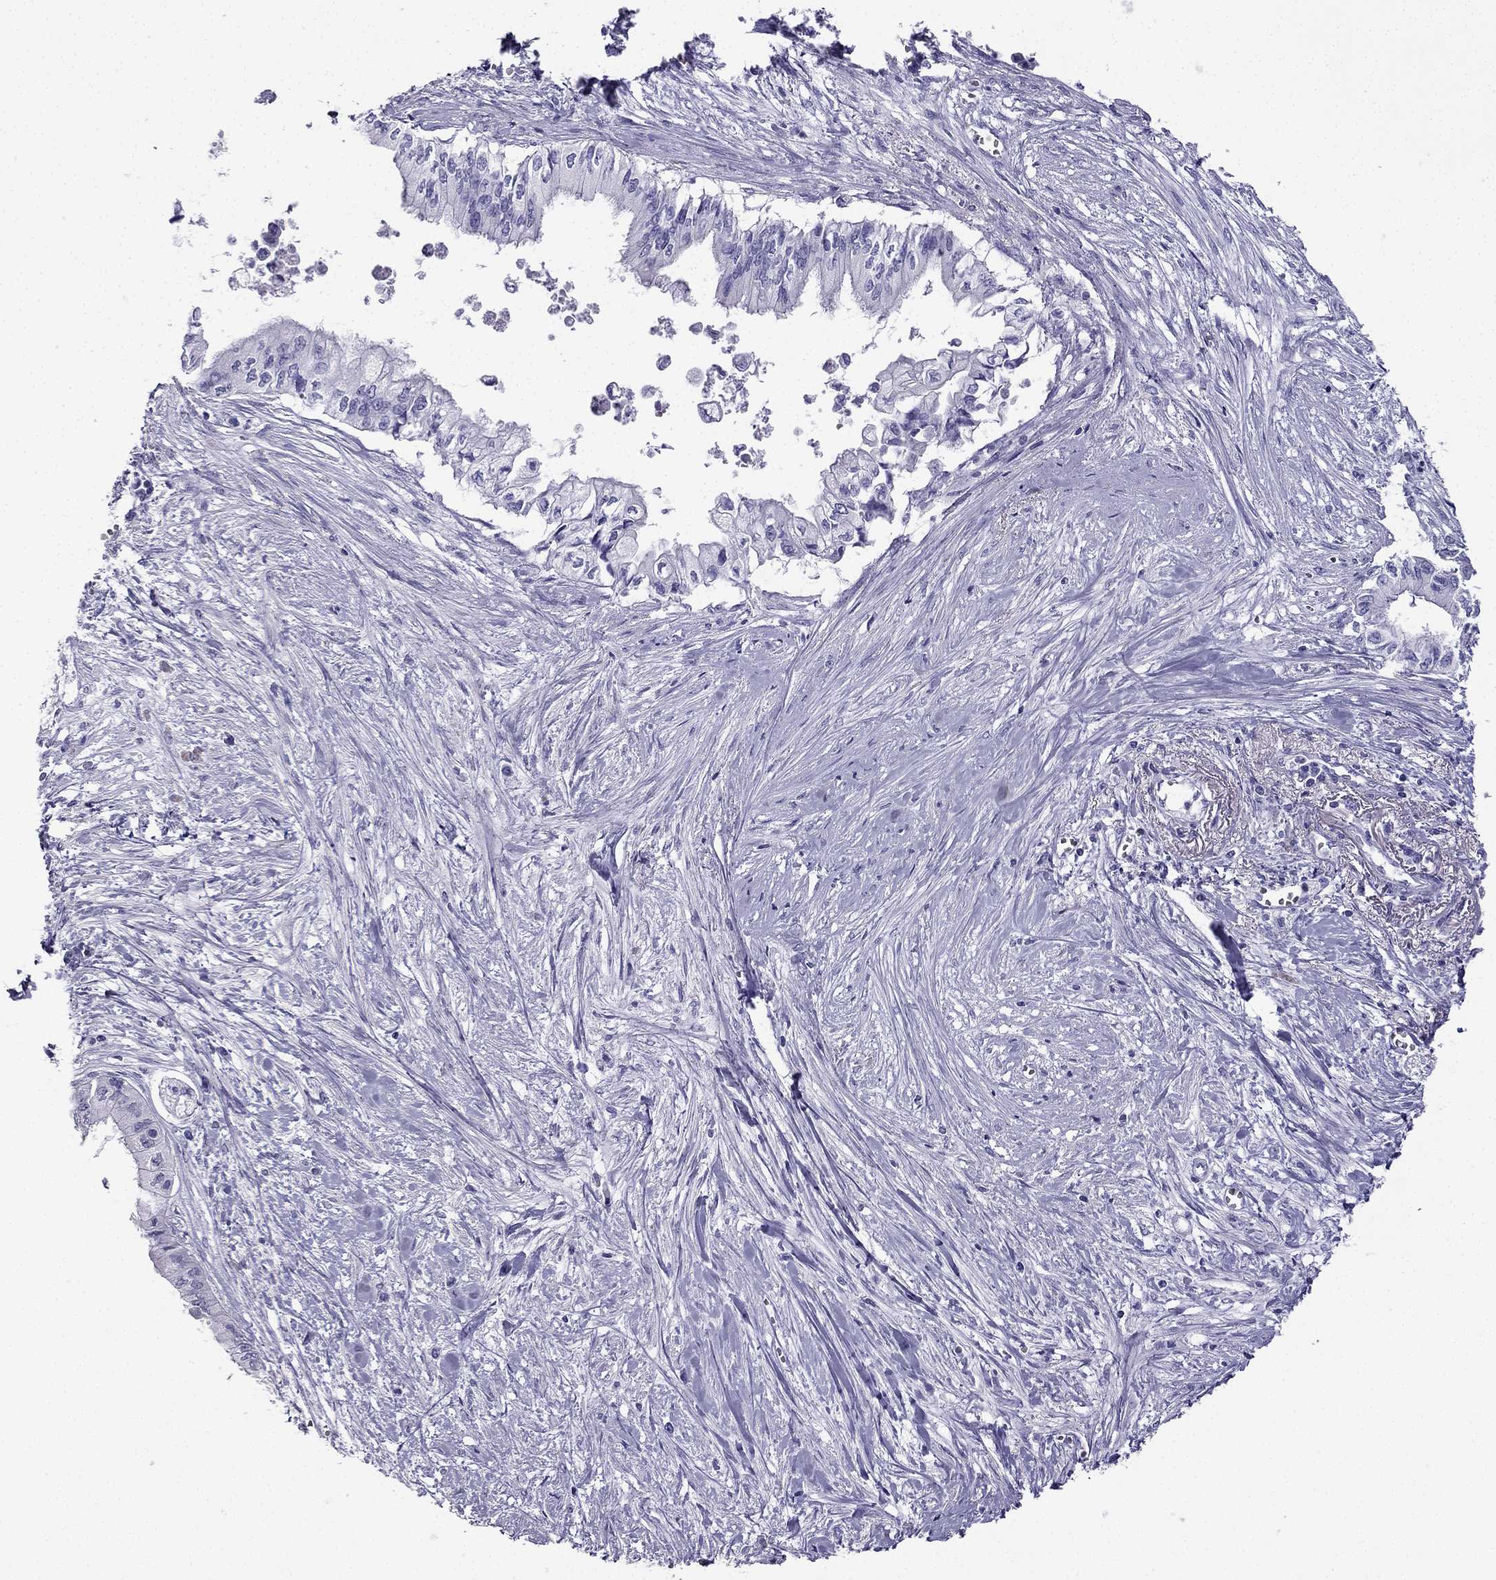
{"staining": {"intensity": "negative", "quantity": "none", "location": "none"}, "tissue": "pancreatic cancer", "cell_type": "Tumor cells", "image_type": "cancer", "snomed": [{"axis": "morphology", "description": "Adenocarcinoma, NOS"}, {"axis": "topography", "description": "Pancreas"}], "caption": "Immunohistochemistry image of neoplastic tissue: pancreatic adenocarcinoma stained with DAB (3,3'-diaminobenzidine) exhibits no significant protein staining in tumor cells.", "gene": "NPTX1", "patient": {"sex": "female", "age": 61}}